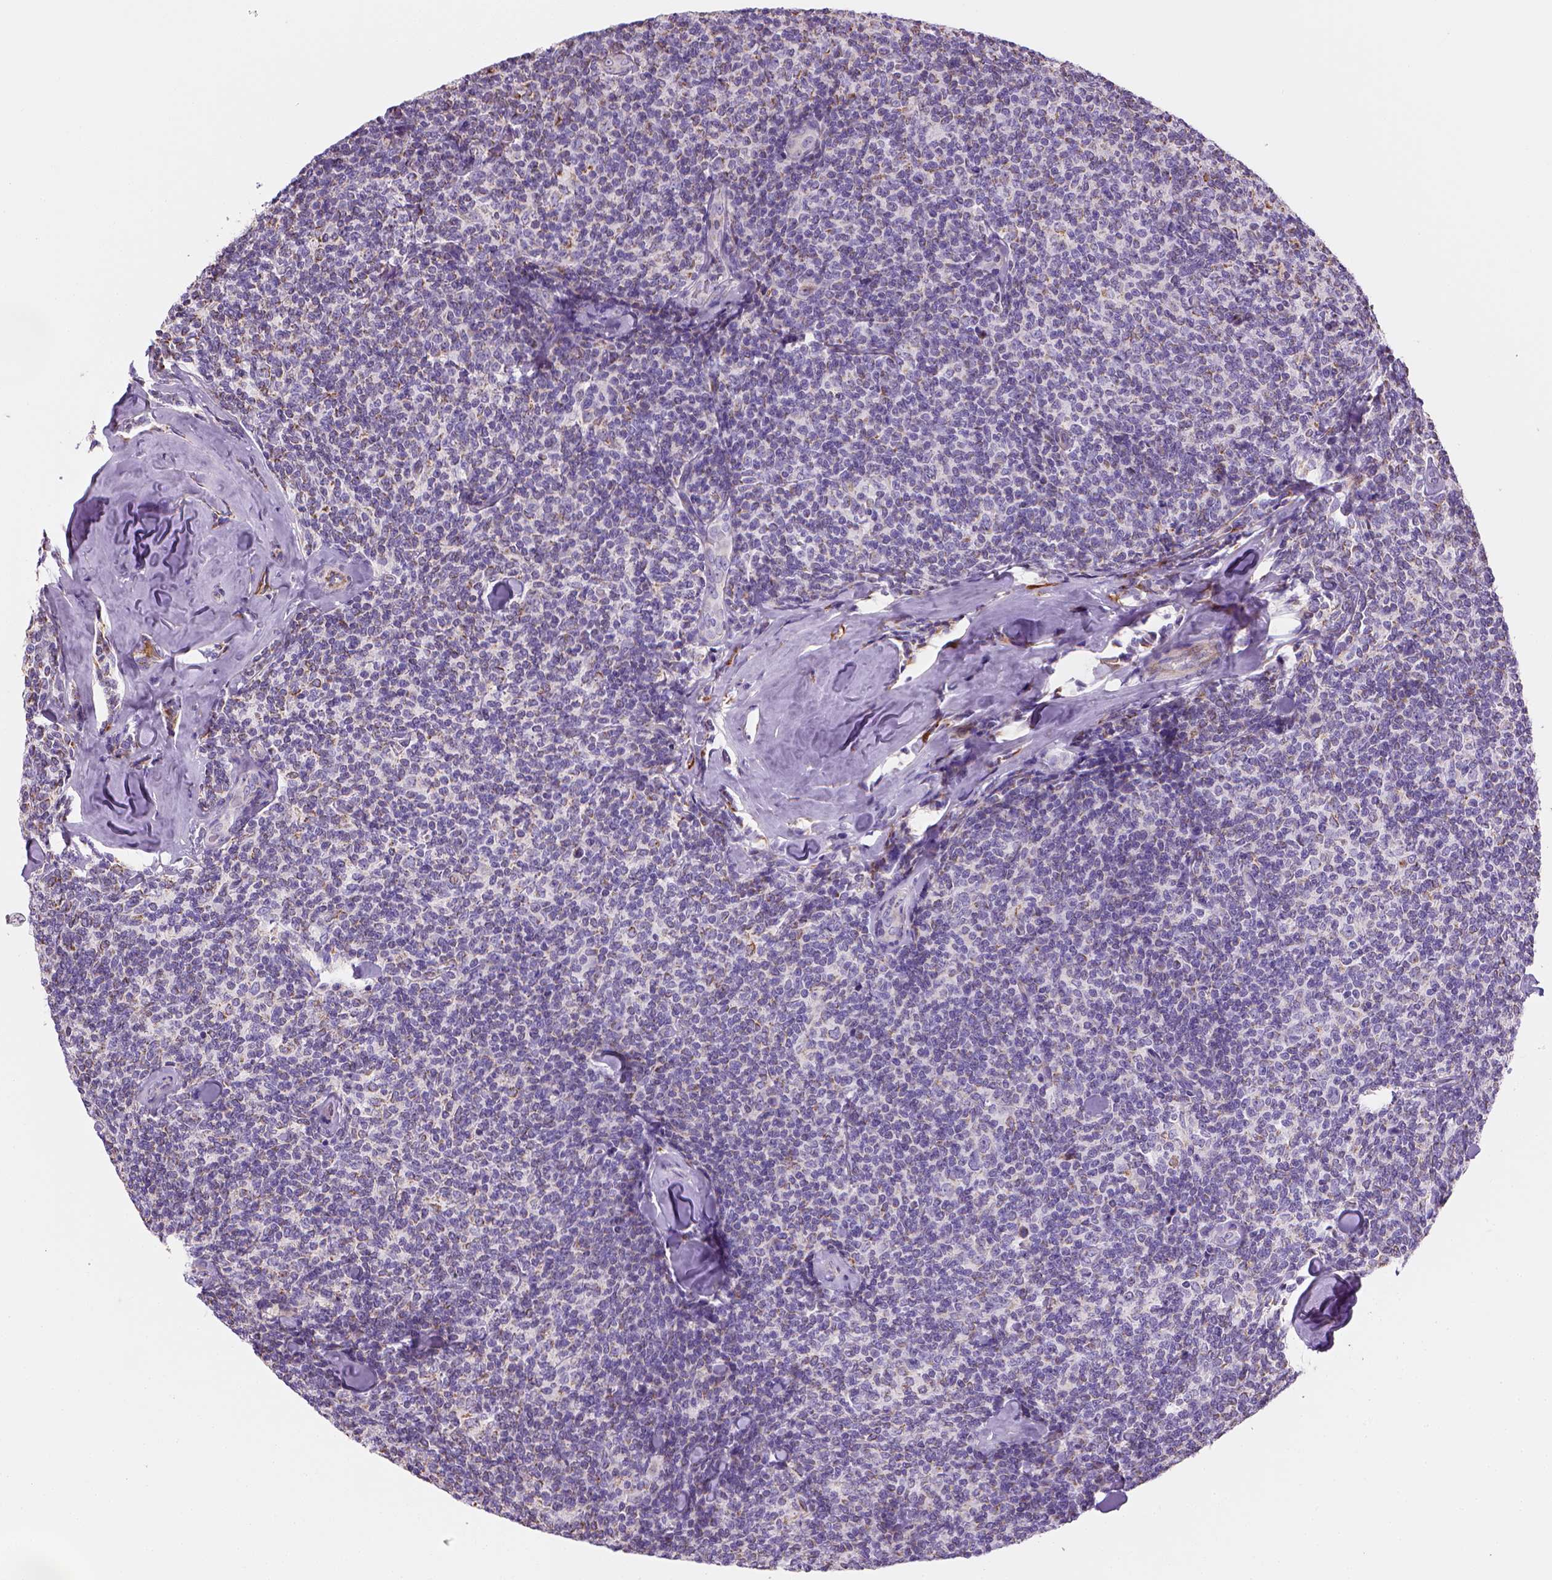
{"staining": {"intensity": "negative", "quantity": "none", "location": "none"}, "tissue": "lymphoma", "cell_type": "Tumor cells", "image_type": "cancer", "snomed": [{"axis": "morphology", "description": "Malignant lymphoma, non-Hodgkin's type, Low grade"}, {"axis": "topography", "description": "Lymph node"}], "caption": "High magnification brightfield microscopy of low-grade malignant lymphoma, non-Hodgkin's type stained with DAB (brown) and counterstained with hematoxylin (blue): tumor cells show no significant staining. The staining is performed using DAB brown chromogen with nuclei counter-stained in using hematoxylin.", "gene": "CES2", "patient": {"sex": "female", "age": 56}}